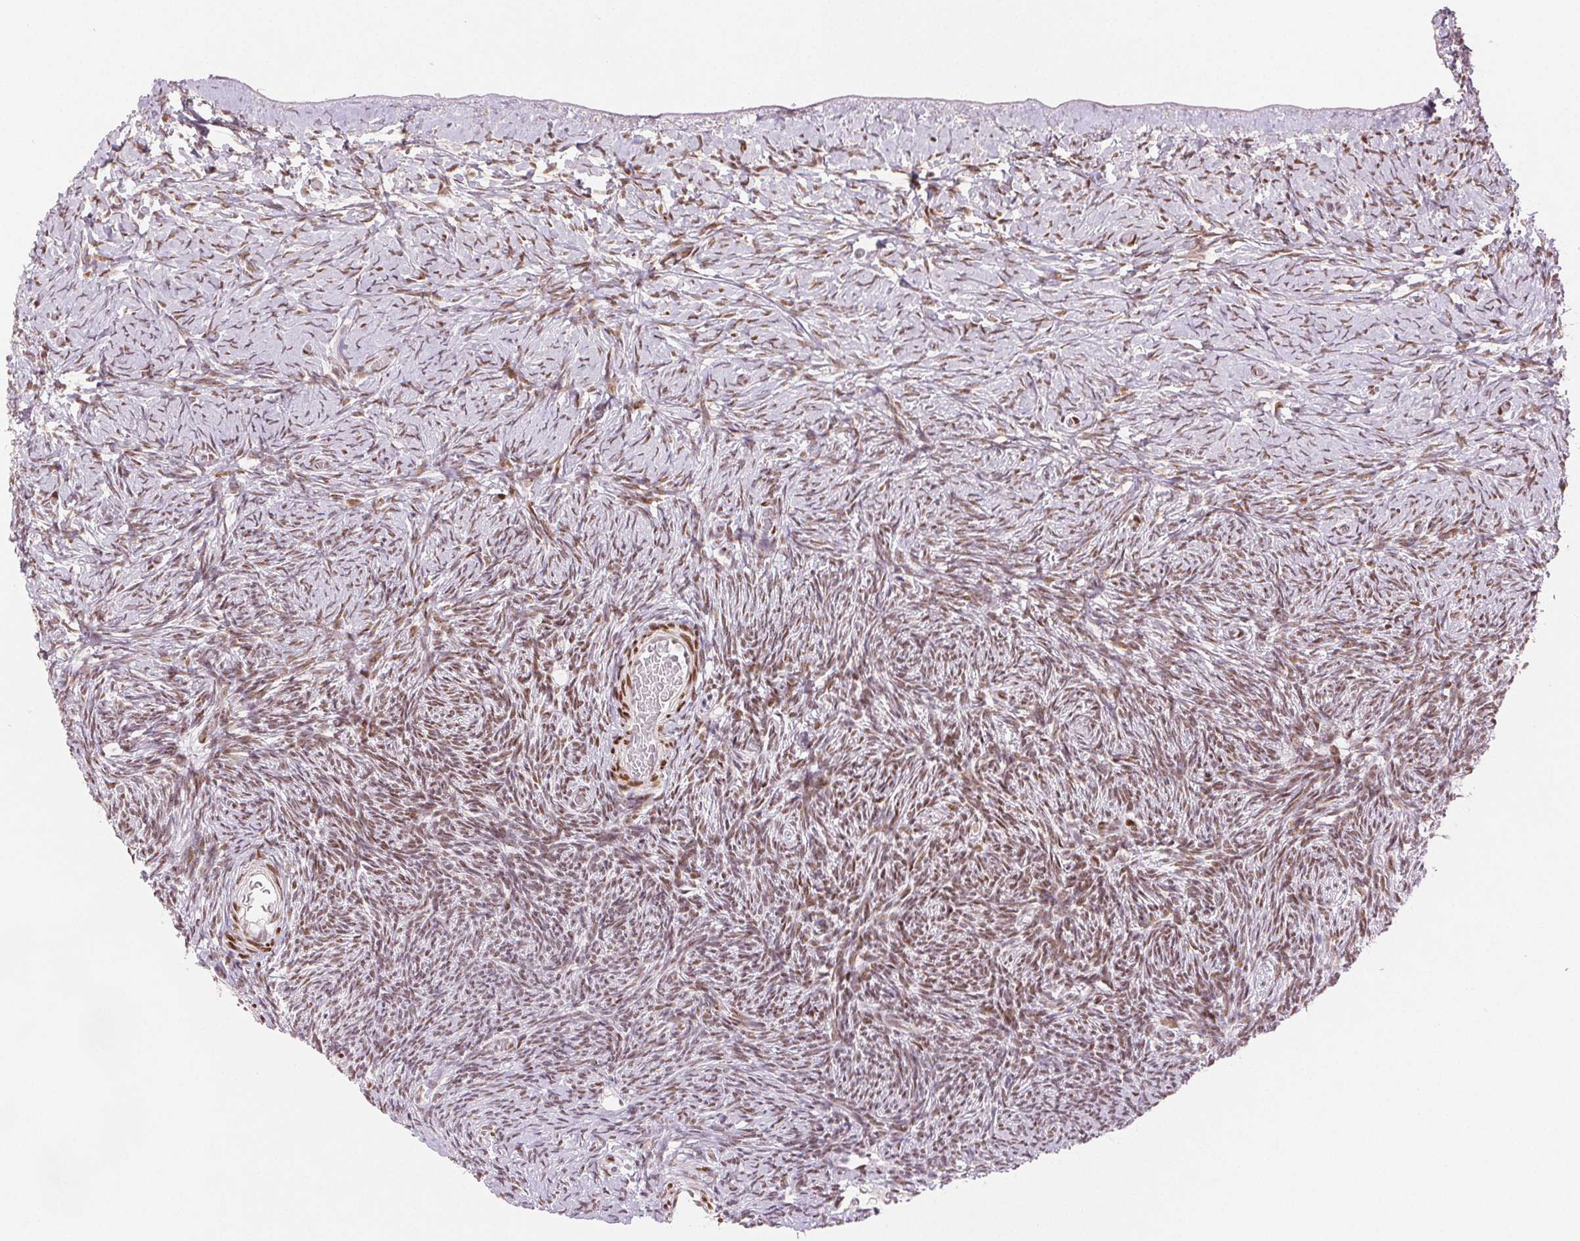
{"staining": {"intensity": "weak", "quantity": ">75%", "location": "nuclear"}, "tissue": "ovary", "cell_type": "Ovarian stroma cells", "image_type": "normal", "snomed": [{"axis": "morphology", "description": "Normal tissue, NOS"}, {"axis": "topography", "description": "Ovary"}], "caption": "The image exhibits staining of unremarkable ovary, revealing weak nuclear protein expression (brown color) within ovarian stroma cells. The staining is performed using DAB brown chromogen to label protein expression. The nuclei are counter-stained blue using hematoxylin.", "gene": "ZNF703", "patient": {"sex": "female", "age": 39}}